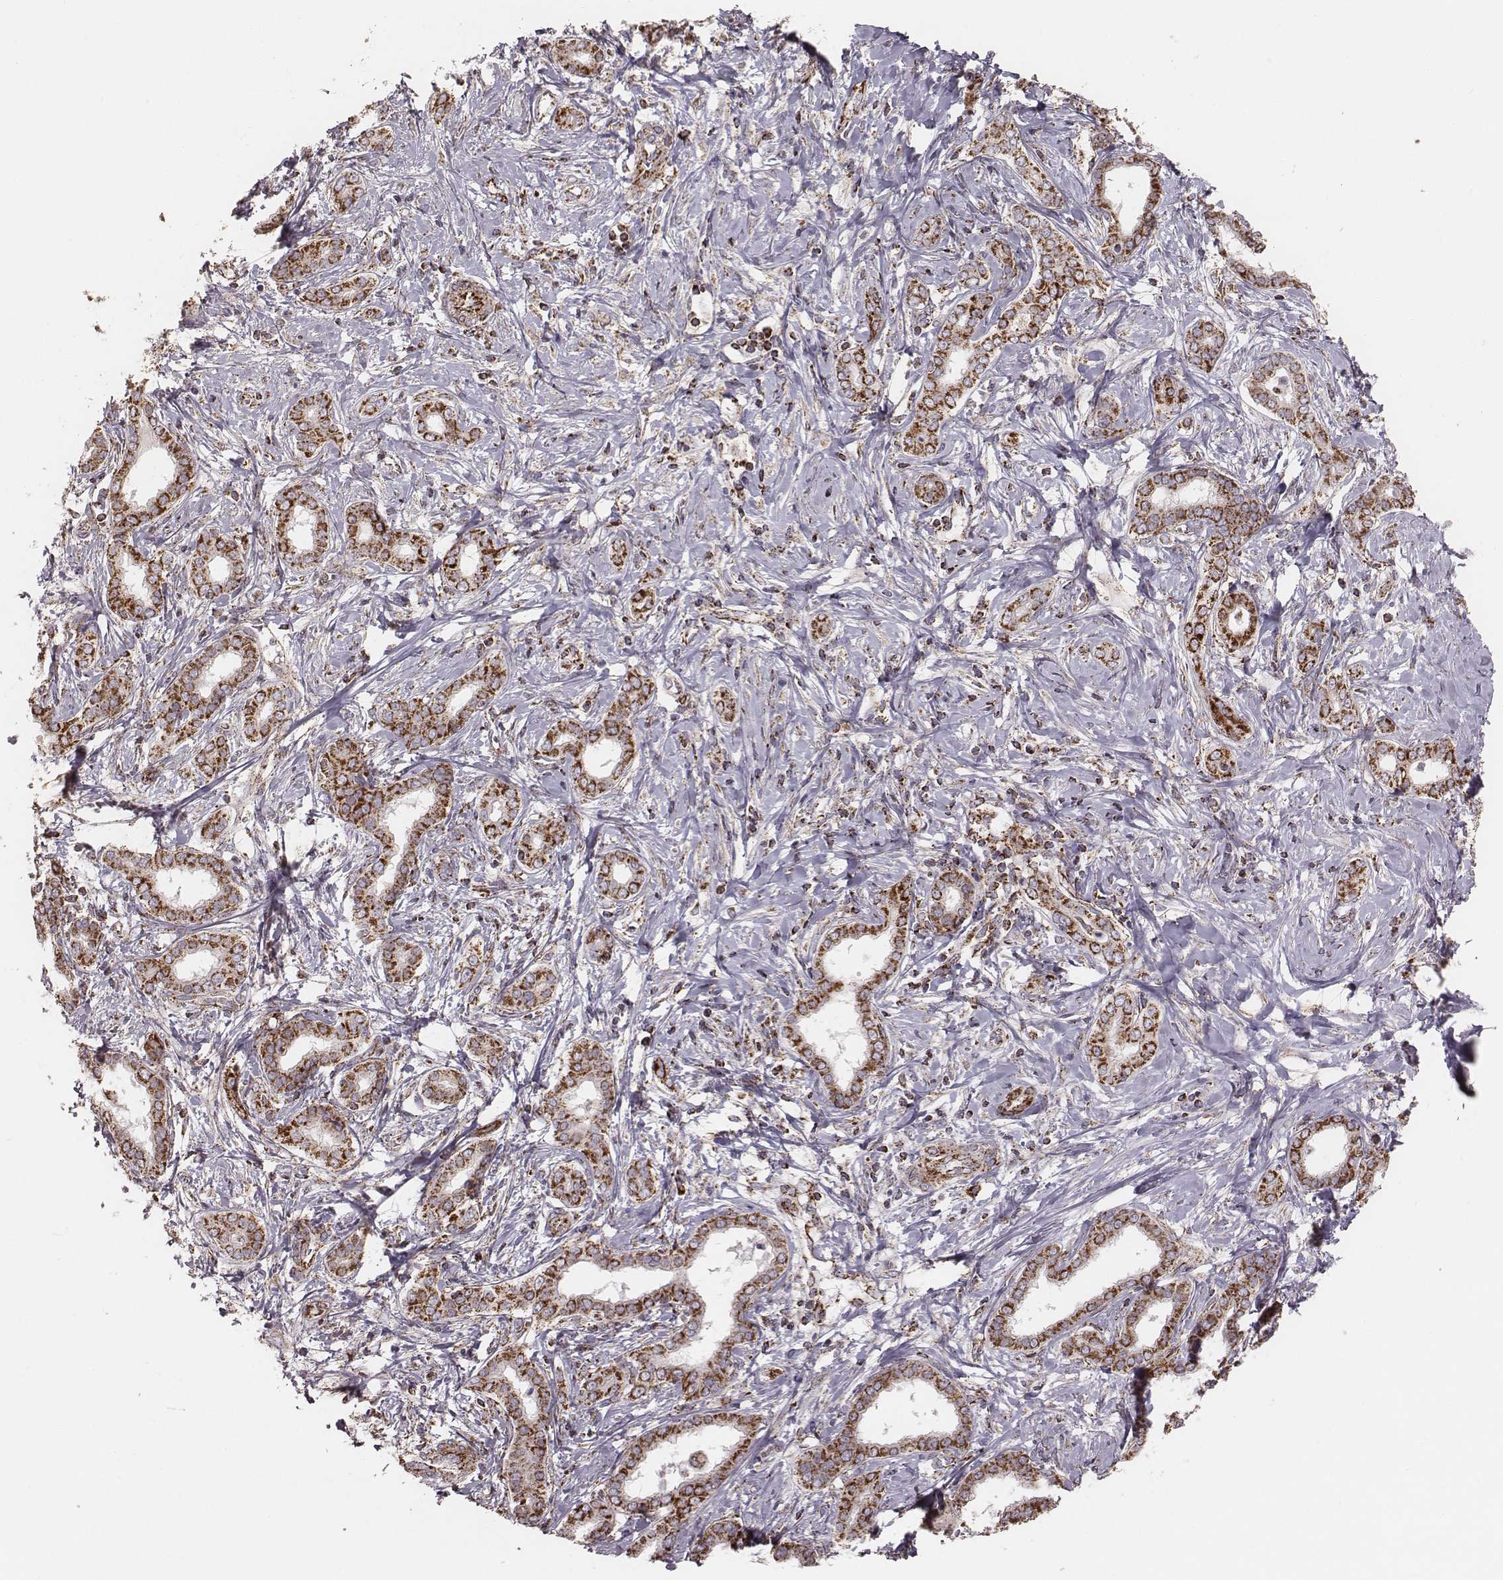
{"staining": {"intensity": "strong", "quantity": ">75%", "location": "cytoplasmic/membranous"}, "tissue": "liver cancer", "cell_type": "Tumor cells", "image_type": "cancer", "snomed": [{"axis": "morphology", "description": "Cholangiocarcinoma"}, {"axis": "topography", "description": "Liver"}], "caption": "Protein staining of liver cancer tissue displays strong cytoplasmic/membranous staining in about >75% of tumor cells.", "gene": "TUFM", "patient": {"sex": "female", "age": 47}}